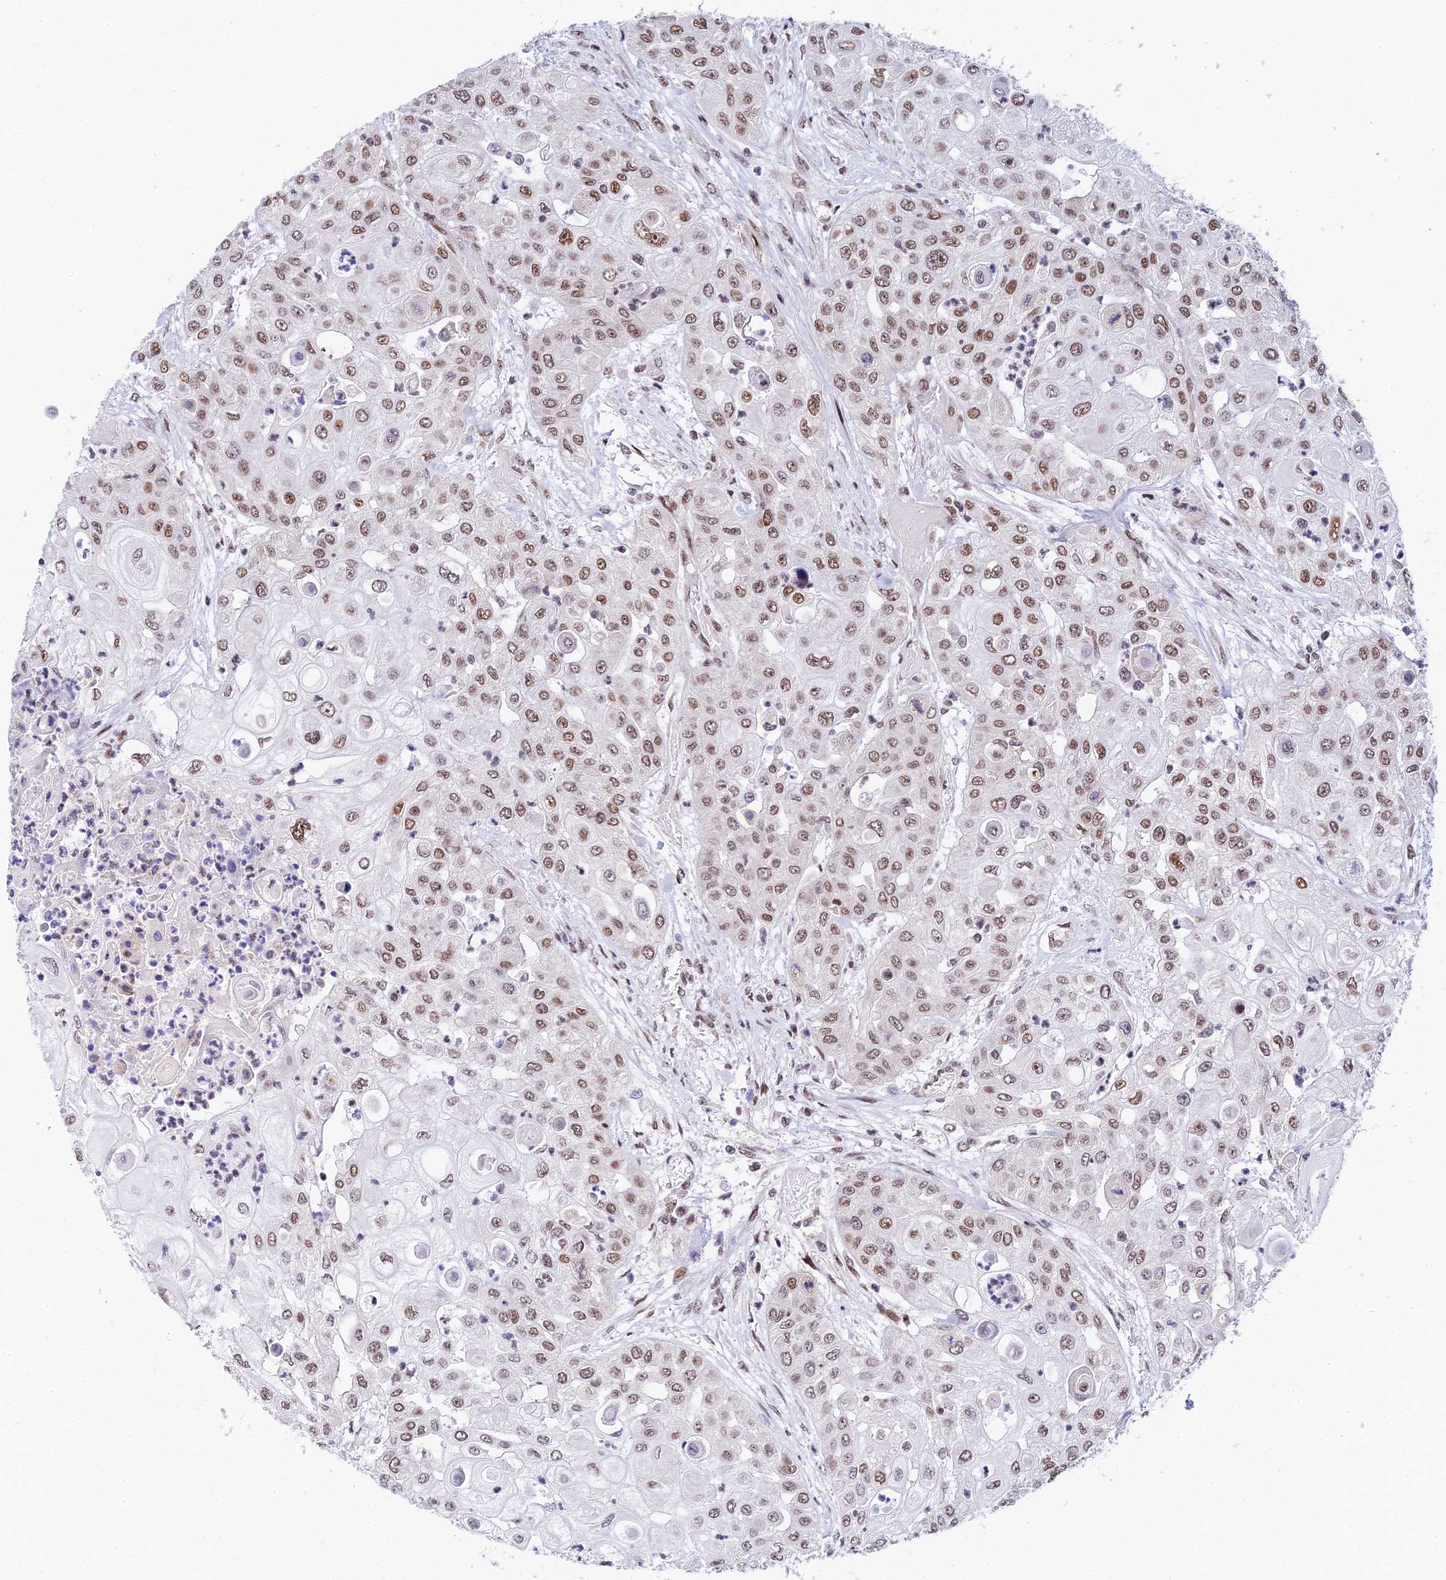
{"staining": {"intensity": "moderate", "quantity": ">75%", "location": "nuclear"}, "tissue": "urothelial cancer", "cell_type": "Tumor cells", "image_type": "cancer", "snomed": [{"axis": "morphology", "description": "Urothelial carcinoma, High grade"}, {"axis": "topography", "description": "Urinary bladder"}], "caption": "A histopathology image of human high-grade urothelial carcinoma stained for a protein exhibits moderate nuclear brown staining in tumor cells. (DAB (3,3'-diaminobenzidine) IHC with brightfield microscopy, high magnification).", "gene": "USP22", "patient": {"sex": "female", "age": 79}}